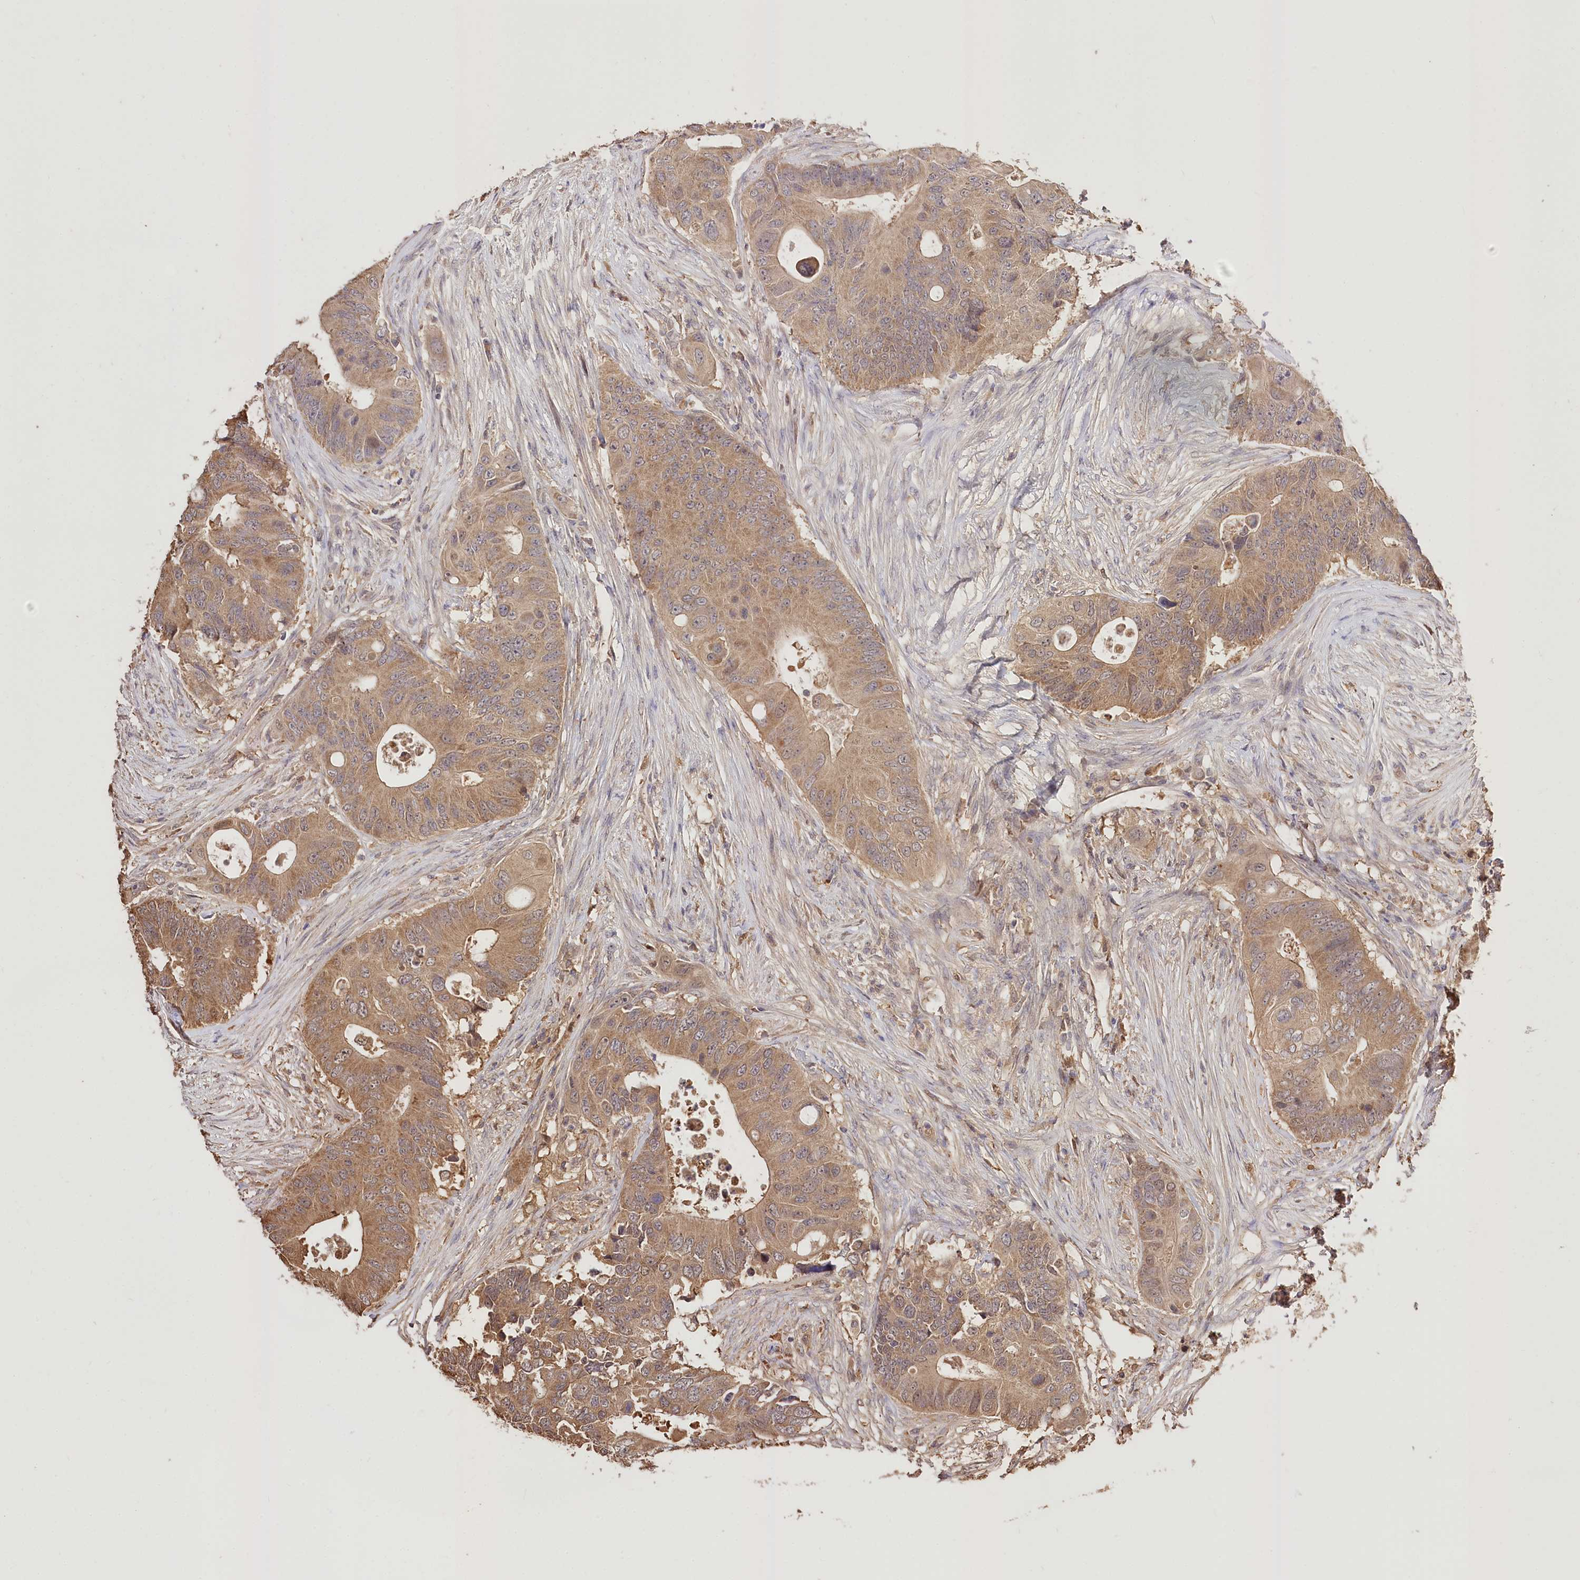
{"staining": {"intensity": "moderate", "quantity": ">75%", "location": "cytoplasmic/membranous"}, "tissue": "colorectal cancer", "cell_type": "Tumor cells", "image_type": "cancer", "snomed": [{"axis": "morphology", "description": "Adenocarcinoma, NOS"}, {"axis": "topography", "description": "Colon"}], "caption": "Tumor cells show medium levels of moderate cytoplasmic/membranous expression in about >75% of cells in colorectal cancer (adenocarcinoma). (DAB IHC with brightfield microscopy, high magnification).", "gene": "R3HDM2", "patient": {"sex": "male", "age": 71}}